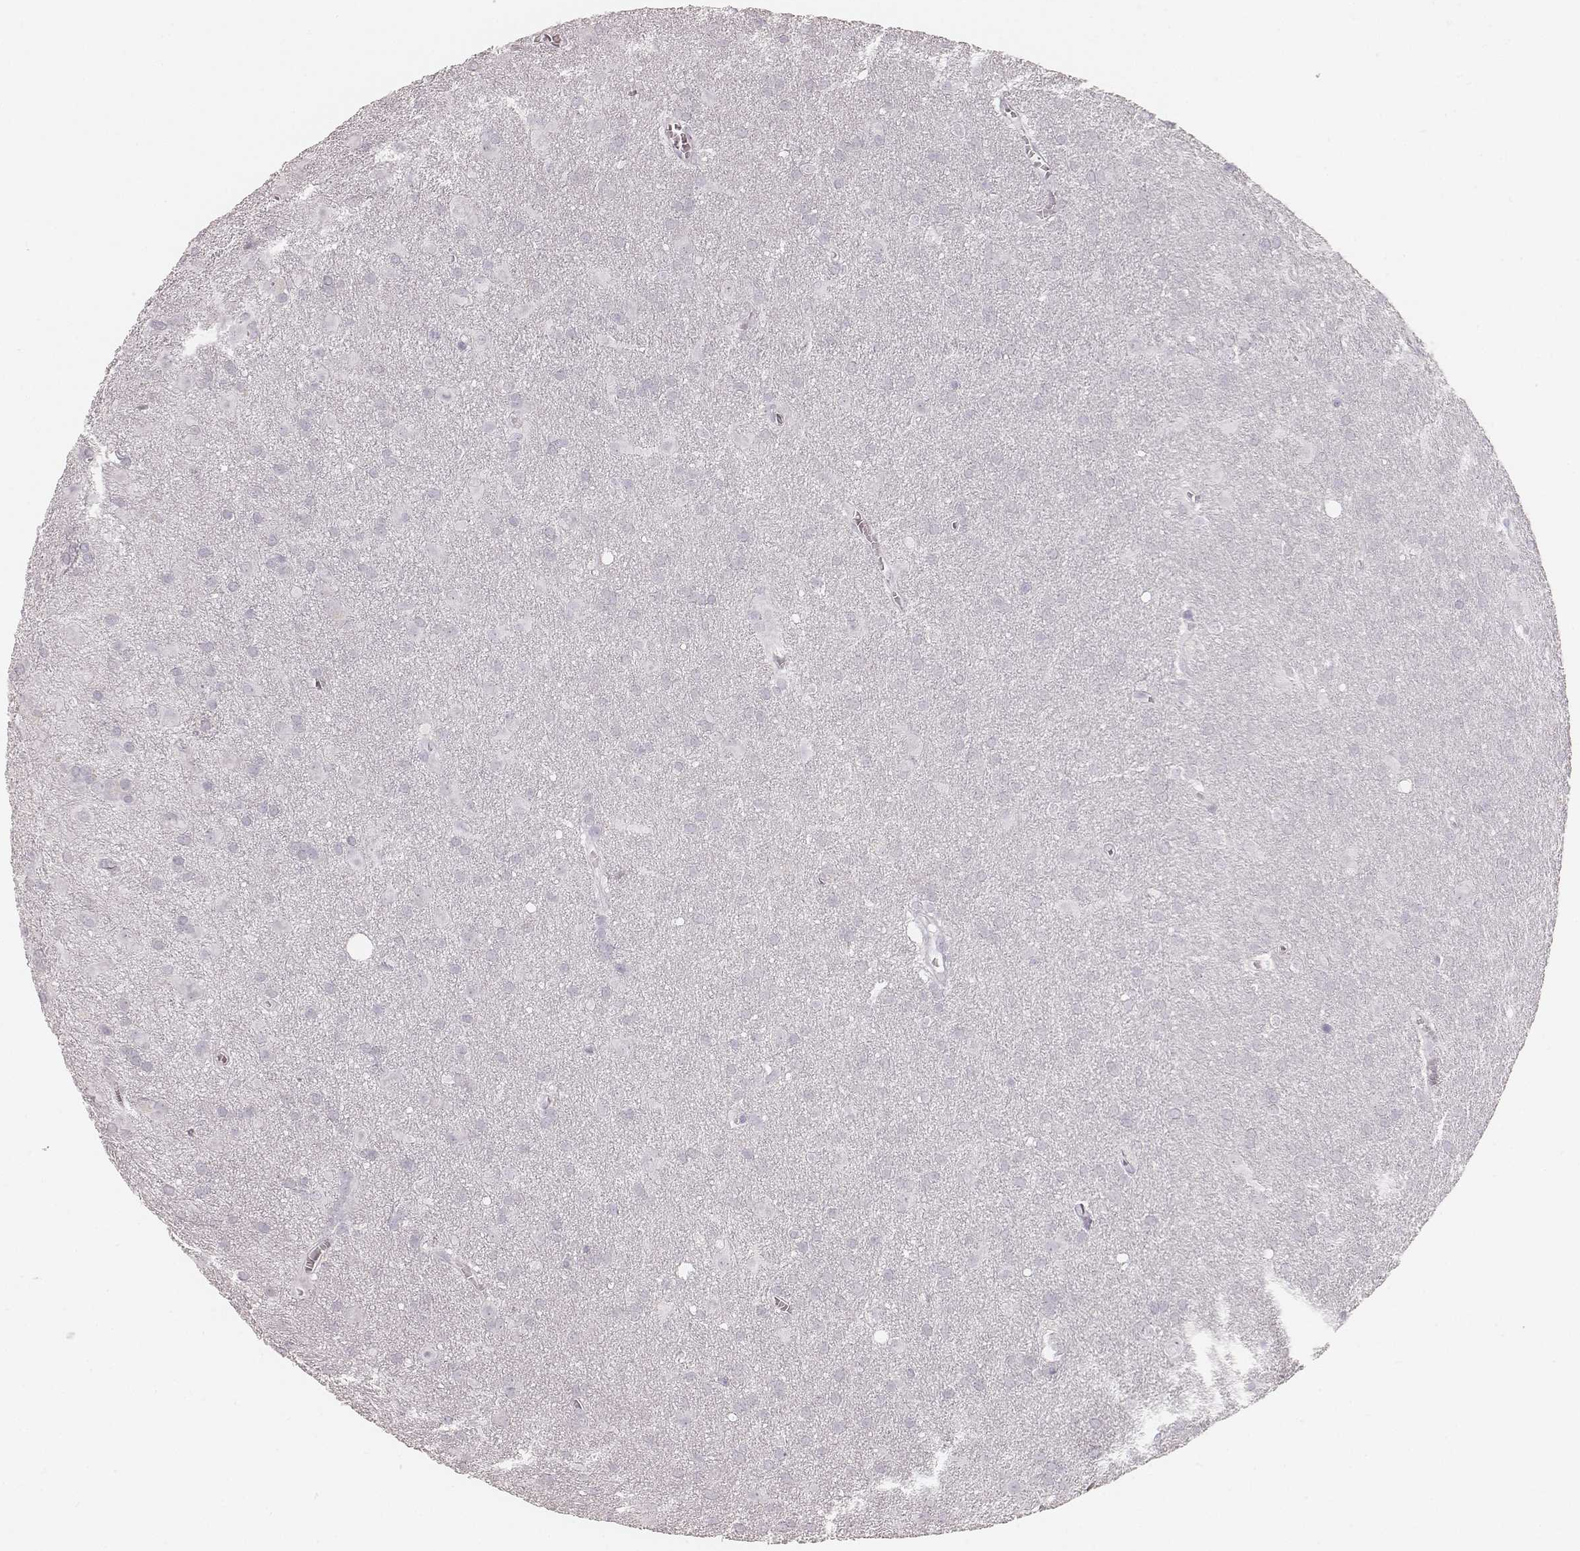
{"staining": {"intensity": "negative", "quantity": "none", "location": "none"}, "tissue": "glioma", "cell_type": "Tumor cells", "image_type": "cancer", "snomed": [{"axis": "morphology", "description": "Glioma, malignant, Low grade"}, {"axis": "topography", "description": "Brain"}], "caption": "Glioma was stained to show a protein in brown. There is no significant positivity in tumor cells. Nuclei are stained in blue.", "gene": "KRT34", "patient": {"sex": "male", "age": 58}}